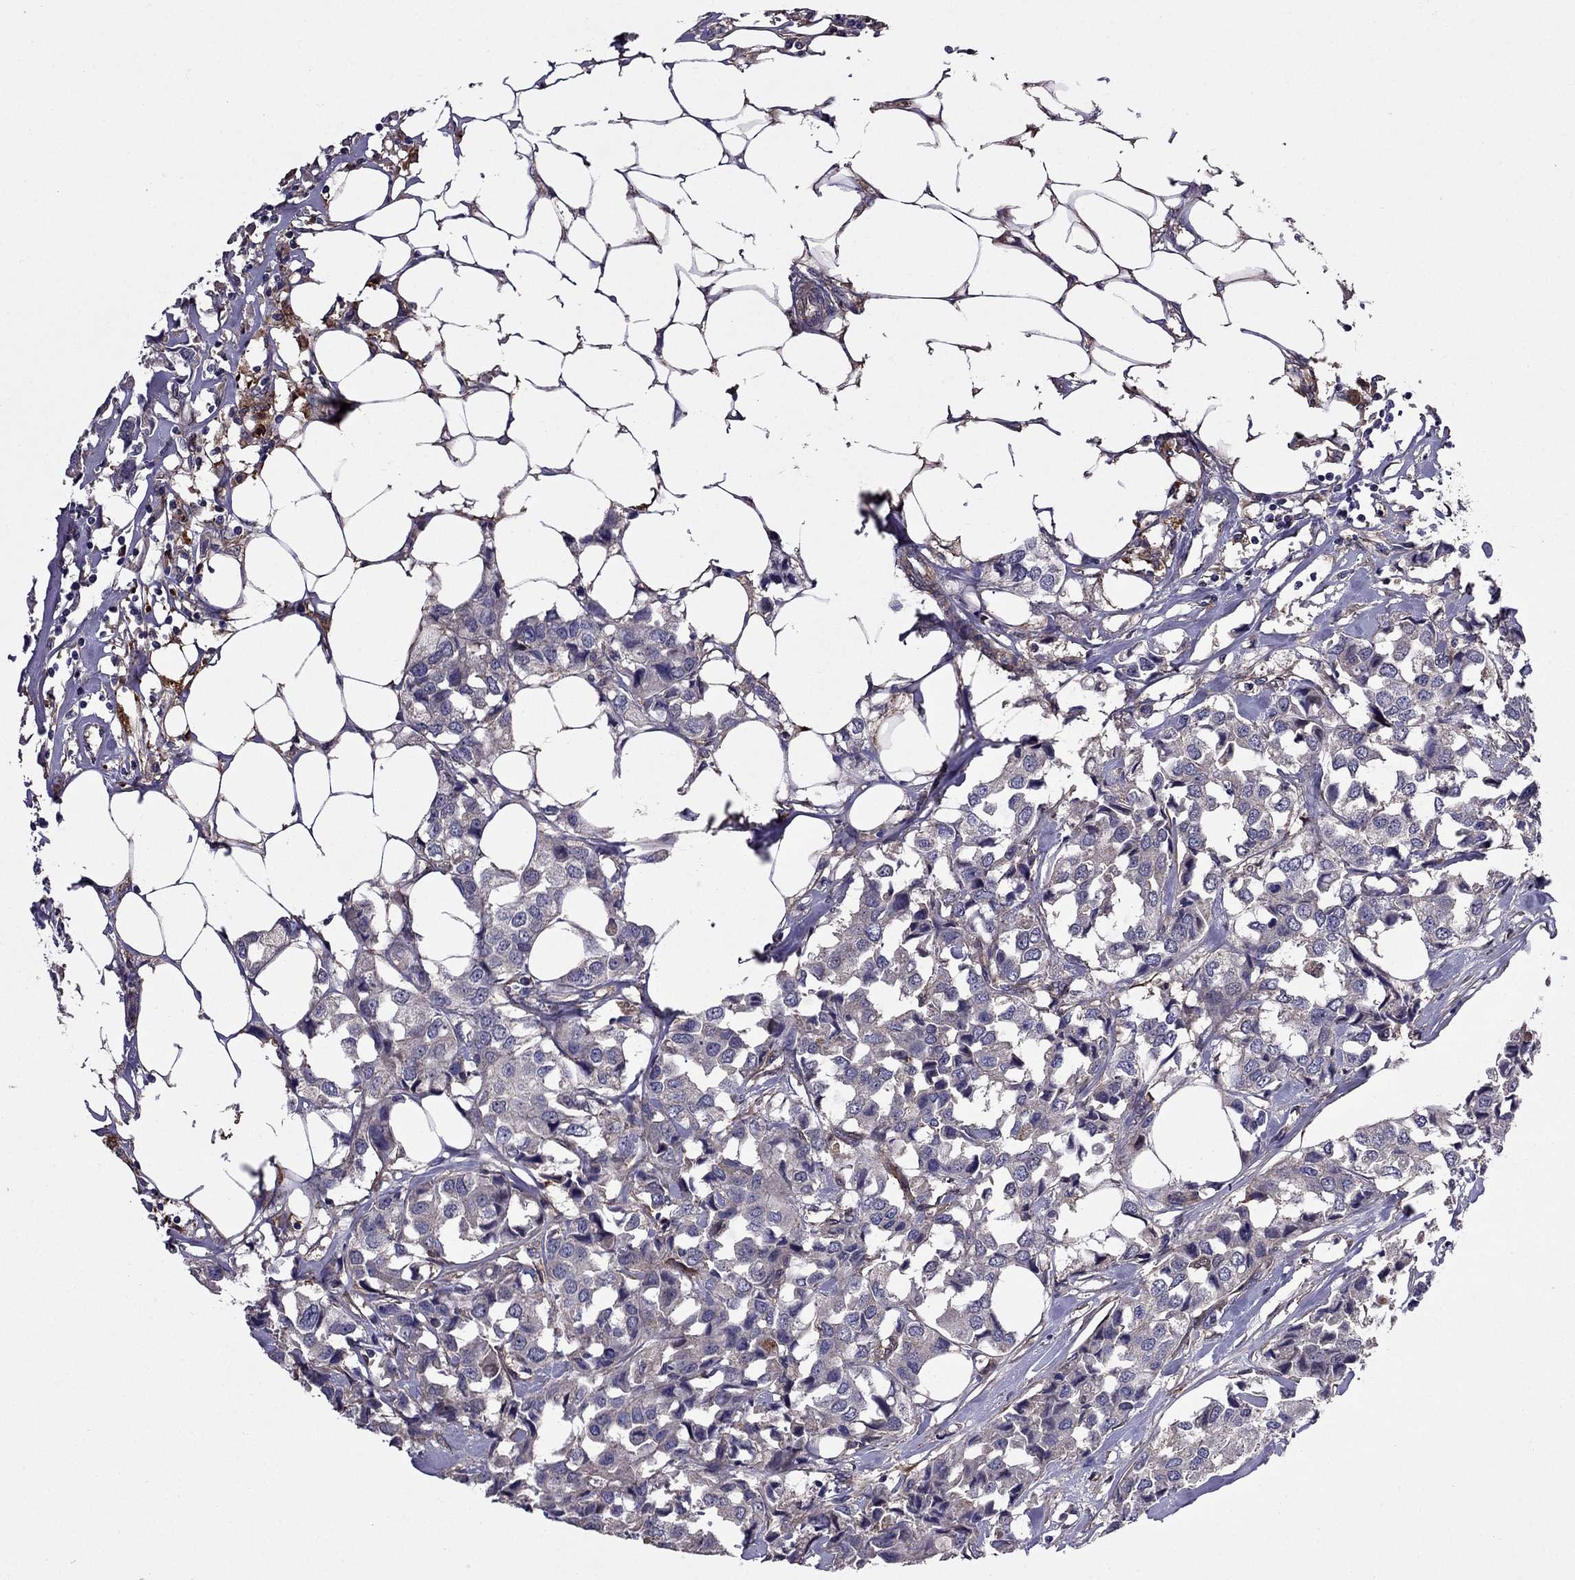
{"staining": {"intensity": "negative", "quantity": "none", "location": "none"}, "tissue": "breast cancer", "cell_type": "Tumor cells", "image_type": "cancer", "snomed": [{"axis": "morphology", "description": "Duct carcinoma"}, {"axis": "topography", "description": "Breast"}], "caption": "High magnification brightfield microscopy of breast cancer (intraductal carcinoma) stained with DAB (3,3'-diaminobenzidine) (brown) and counterstained with hematoxylin (blue): tumor cells show no significant positivity.", "gene": "ITGB1", "patient": {"sex": "female", "age": 80}}